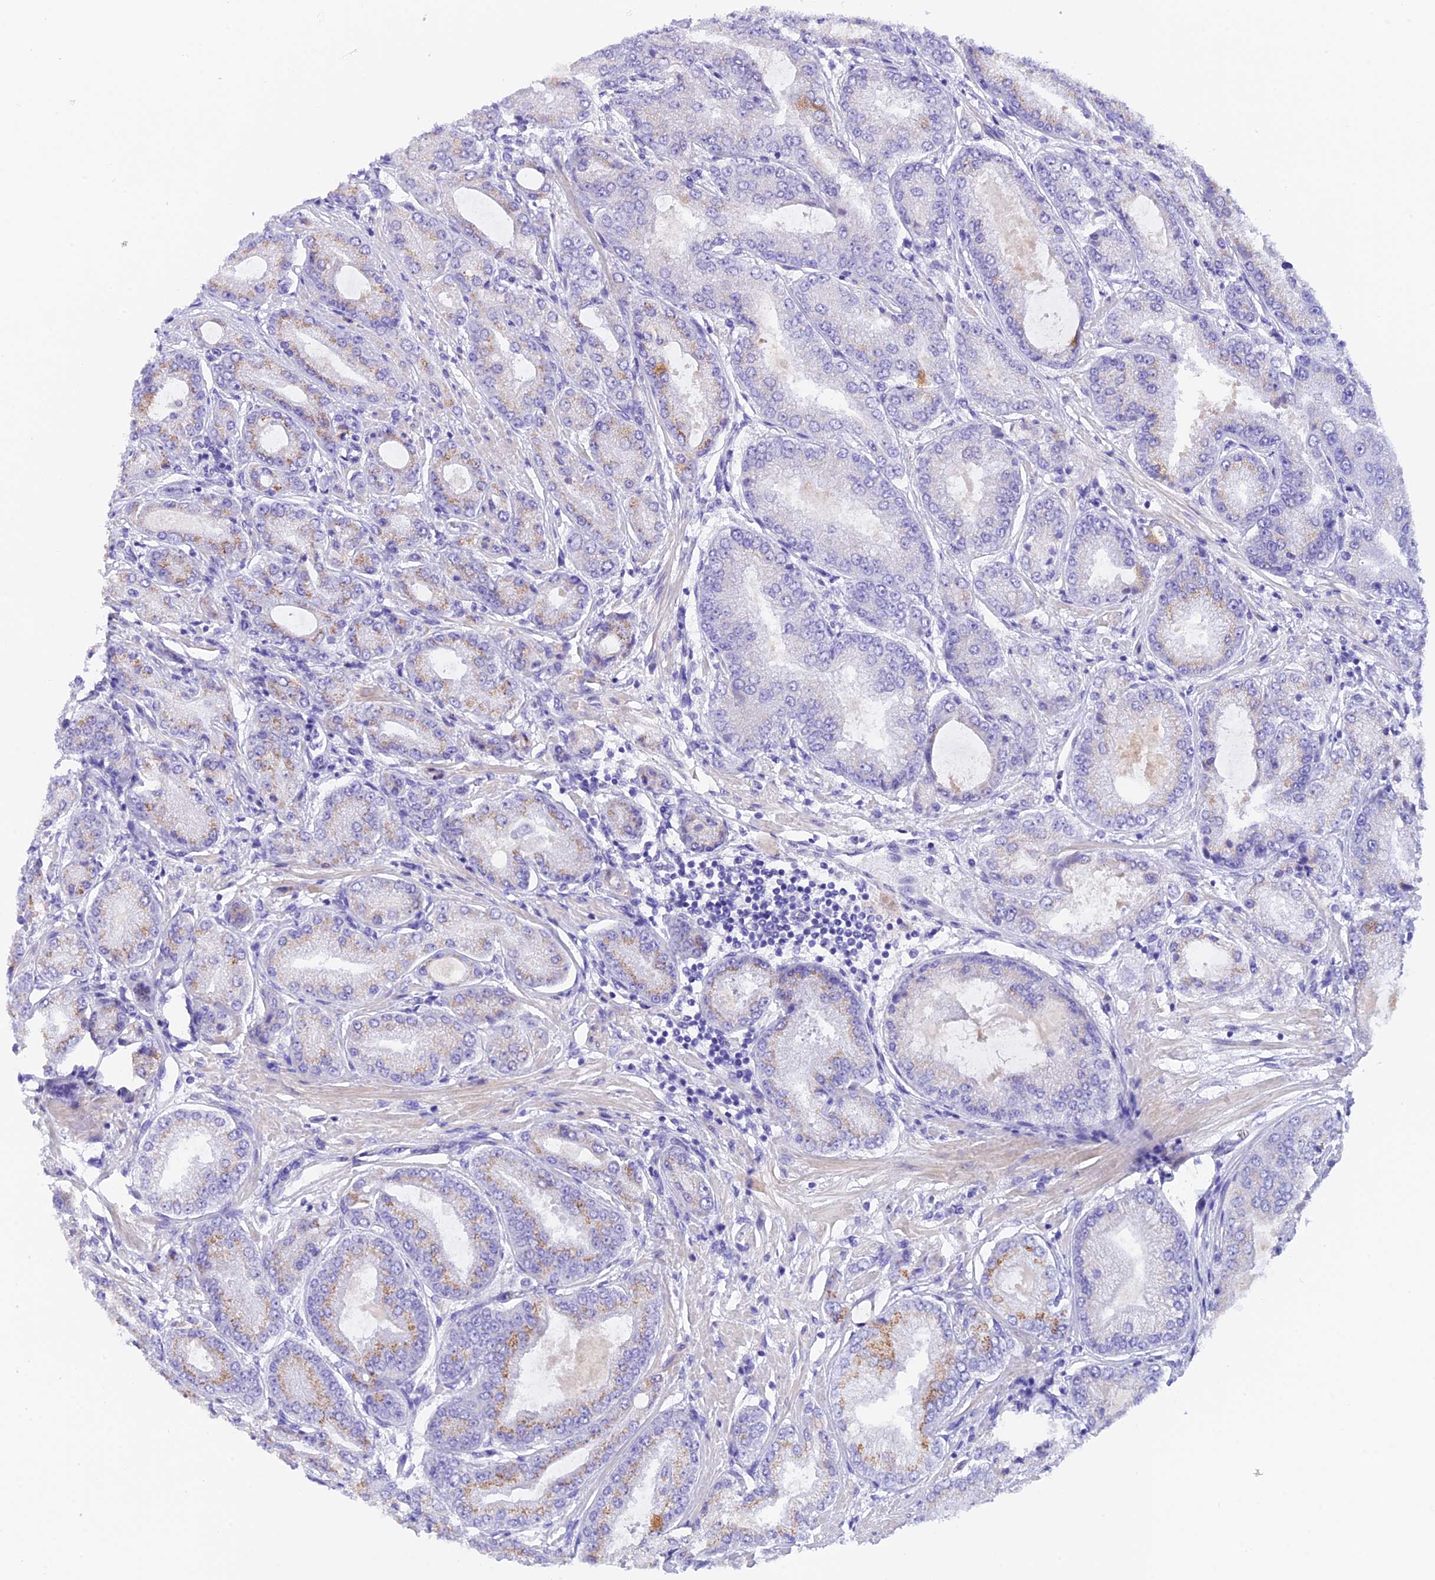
{"staining": {"intensity": "weak", "quantity": "25%-75%", "location": "cytoplasmic/membranous"}, "tissue": "prostate cancer", "cell_type": "Tumor cells", "image_type": "cancer", "snomed": [{"axis": "morphology", "description": "Adenocarcinoma, High grade"}, {"axis": "topography", "description": "Prostate"}], "caption": "IHC image of neoplastic tissue: adenocarcinoma (high-grade) (prostate) stained using immunohistochemistry exhibits low levels of weak protein expression localized specifically in the cytoplasmic/membranous of tumor cells, appearing as a cytoplasmic/membranous brown color.", "gene": "C17orf67", "patient": {"sex": "male", "age": 71}}